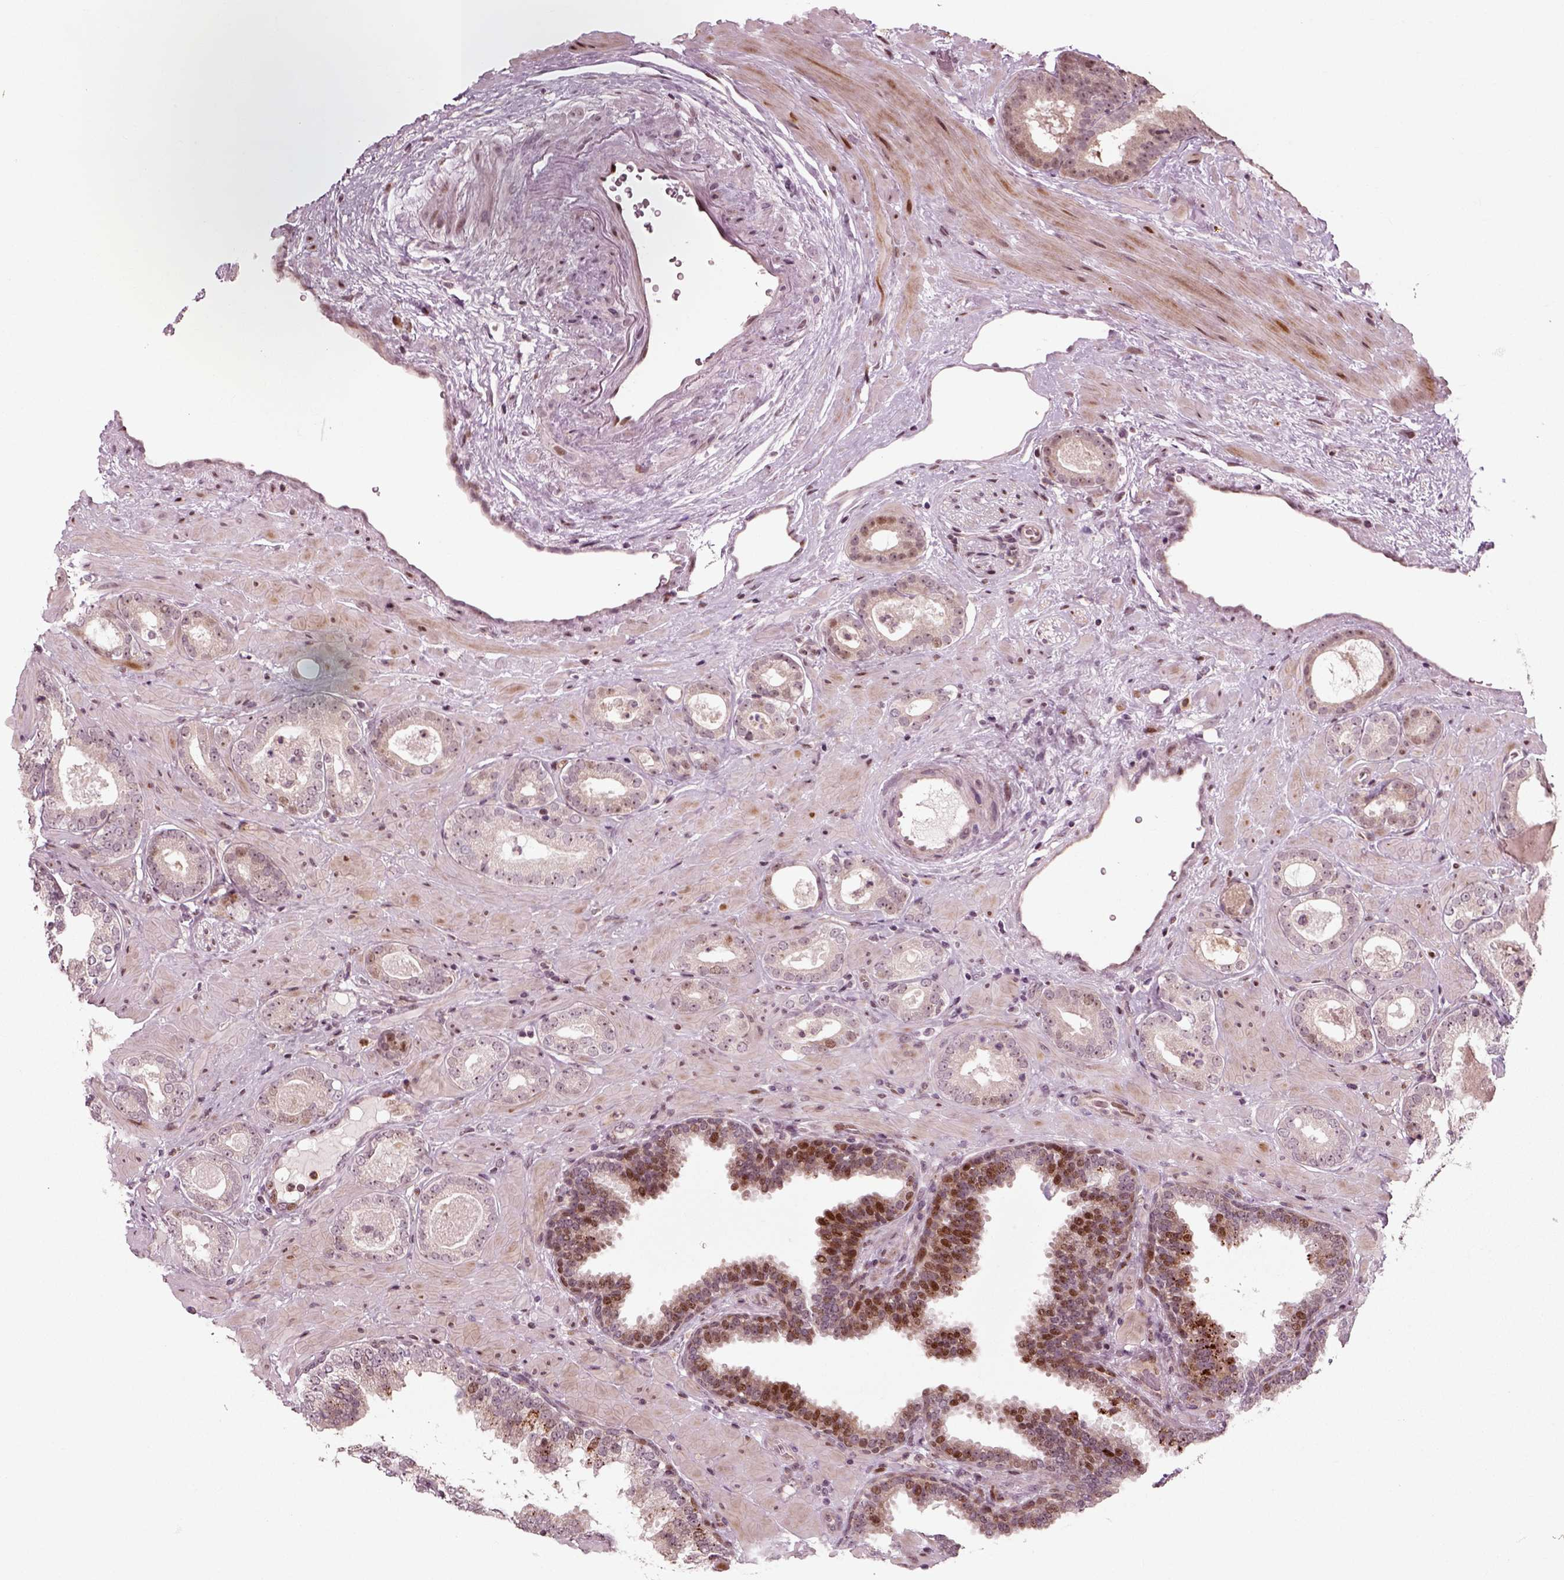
{"staining": {"intensity": "moderate", "quantity": "<25%", "location": "nuclear"}, "tissue": "prostate cancer", "cell_type": "Tumor cells", "image_type": "cancer", "snomed": [{"axis": "morphology", "description": "Adenocarcinoma, Low grade"}, {"axis": "topography", "description": "Prostate"}], "caption": "High-magnification brightfield microscopy of prostate cancer stained with DAB (3,3'-diaminobenzidine) (brown) and counterstained with hematoxylin (blue). tumor cells exhibit moderate nuclear expression is appreciated in approximately<25% of cells.", "gene": "CDC14A", "patient": {"sex": "male", "age": 60}}